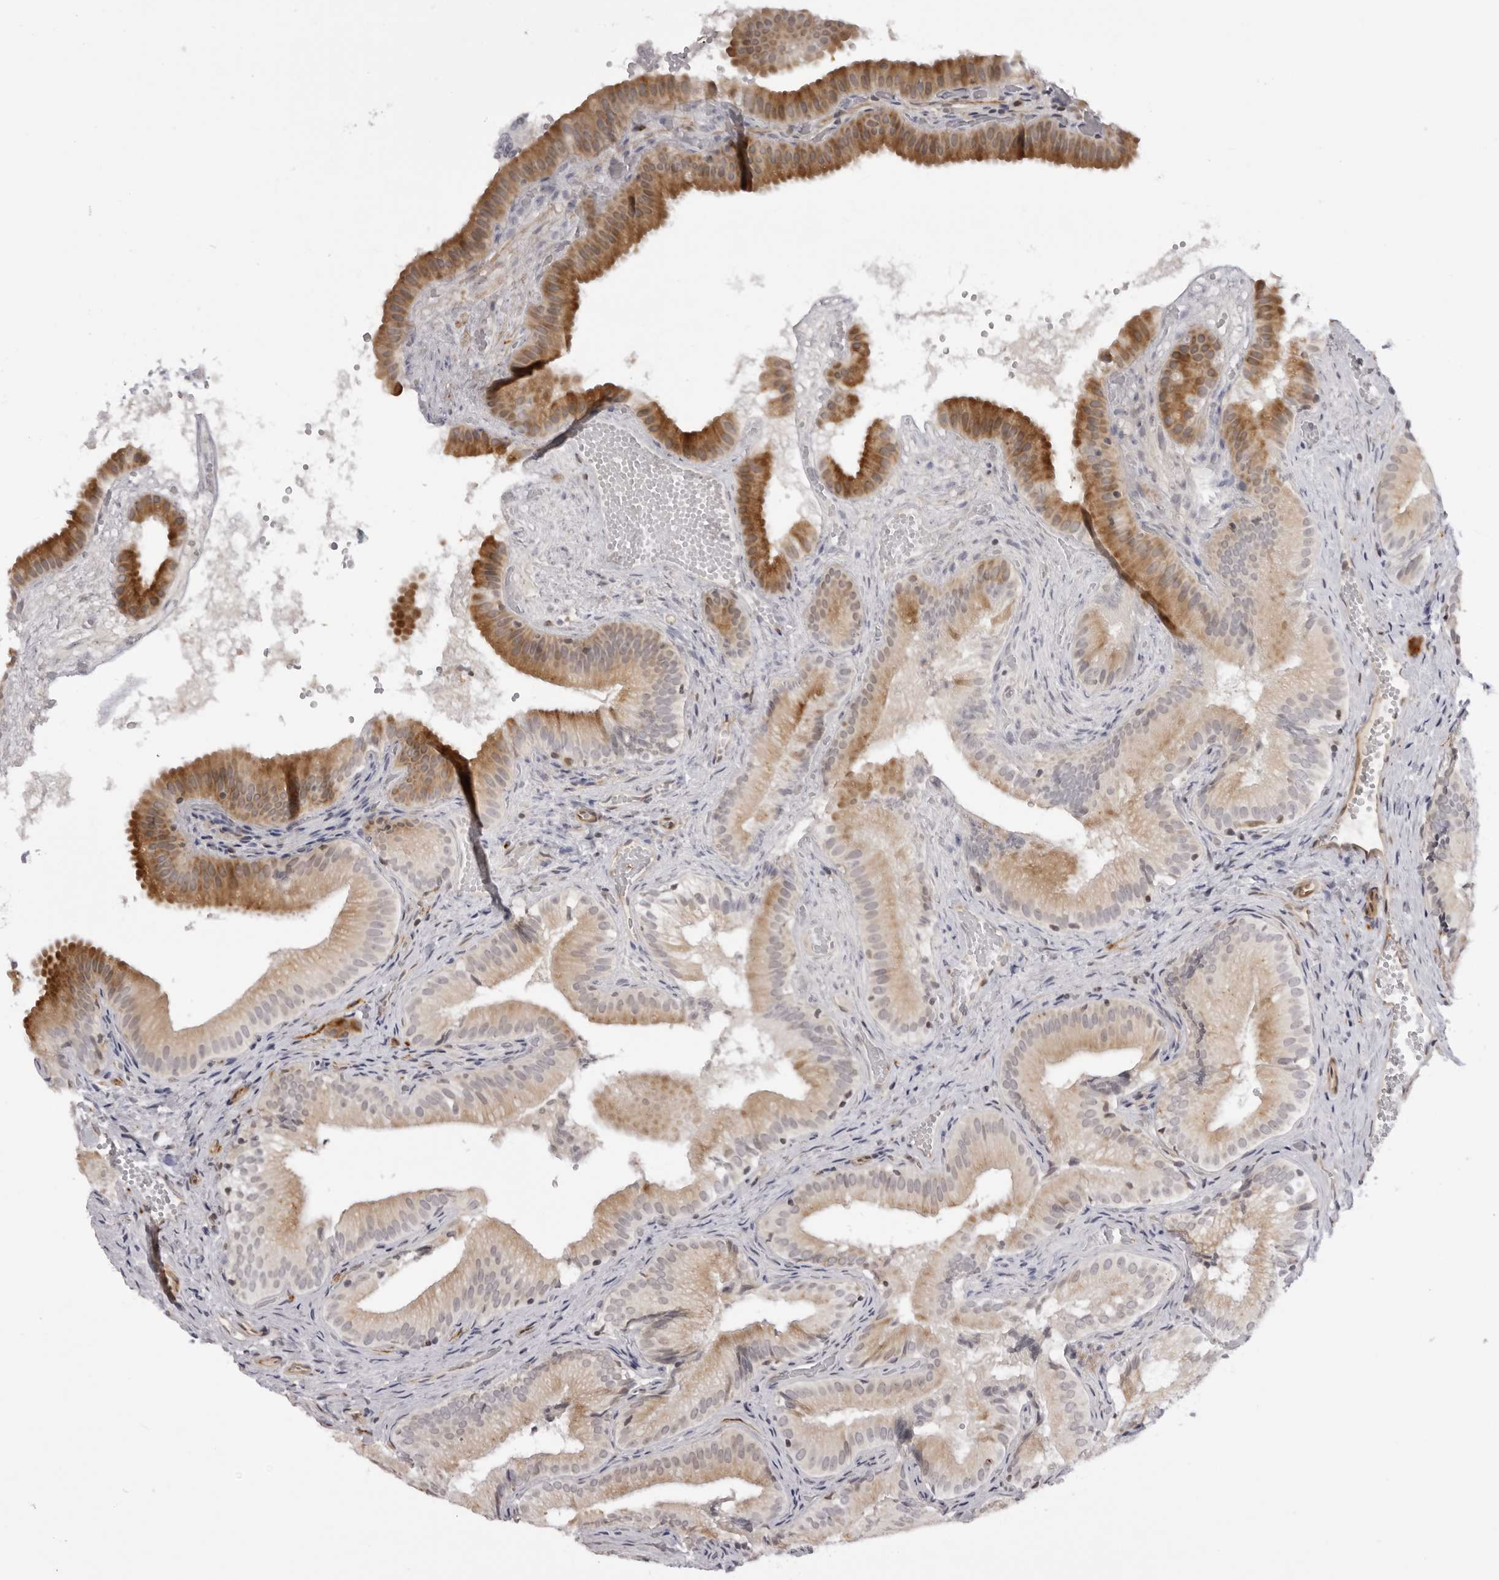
{"staining": {"intensity": "moderate", "quantity": ">75%", "location": "cytoplasmic/membranous"}, "tissue": "gallbladder", "cell_type": "Glandular cells", "image_type": "normal", "snomed": [{"axis": "morphology", "description": "Normal tissue, NOS"}, {"axis": "topography", "description": "Gallbladder"}], "caption": "Immunohistochemical staining of benign gallbladder exhibits >75% levels of moderate cytoplasmic/membranous protein staining in about >75% of glandular cells.", "gene": "SUGCT", "patient": {"sex": "female", "age": 30}}